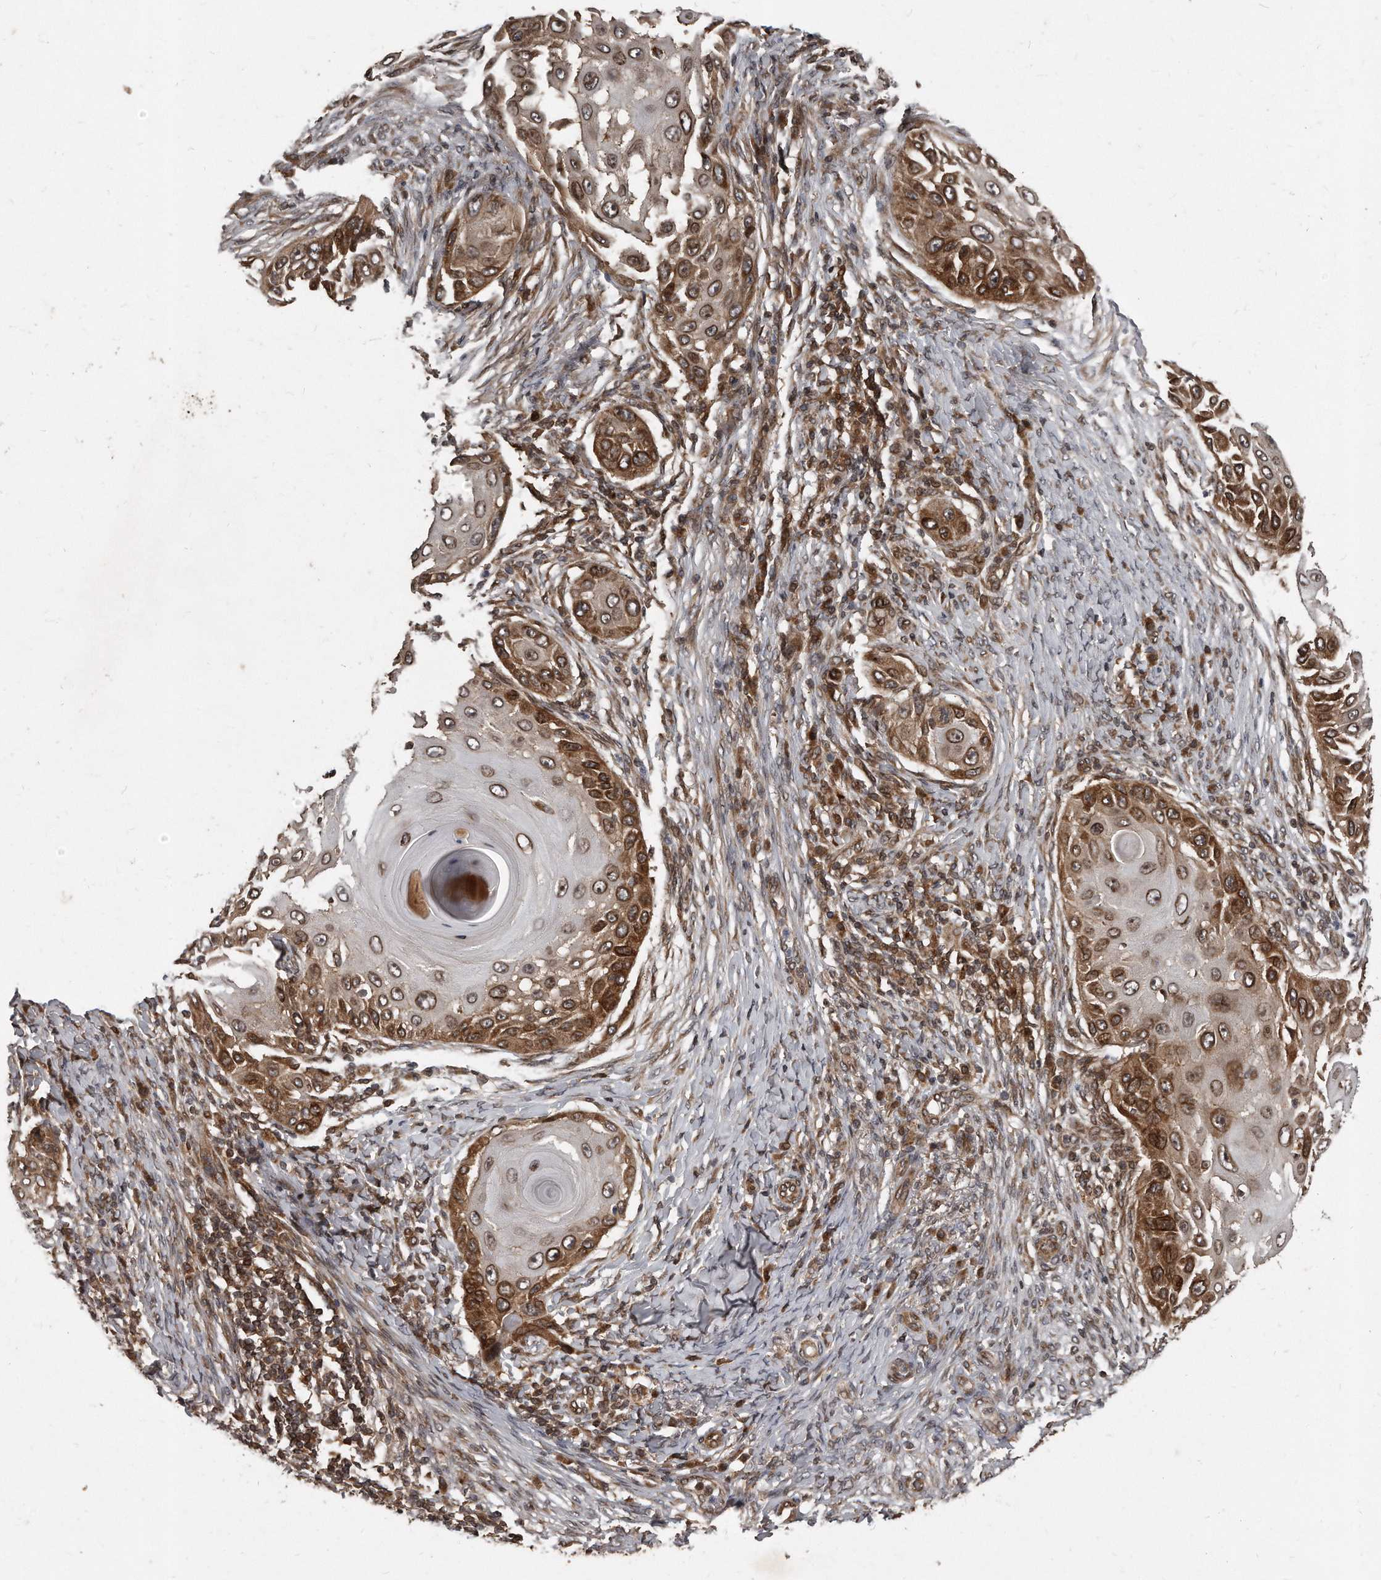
{"staining": {"intensity": "strong", "quantity": ">75%", "location": "cytoplasmic/membranous,nuclear"}, "tissue": "skin cancer", "cell_type": "Tumor cells", "image_type": "cancer", "snomed": [{"axis": "morphology", "description": "Squamous cell carcinoma, NOS"}, {"axis": "topography", "description": "Skin"}], "caption": "Brown immunohistochemical staining in human squamous cell carcinoma (skin) shows strong cytoplasmic/membranous and nuclear staining in about >75% of tumor cells.", "gene": "GCH1", "patient": {"sex": "female", "age": 44}}